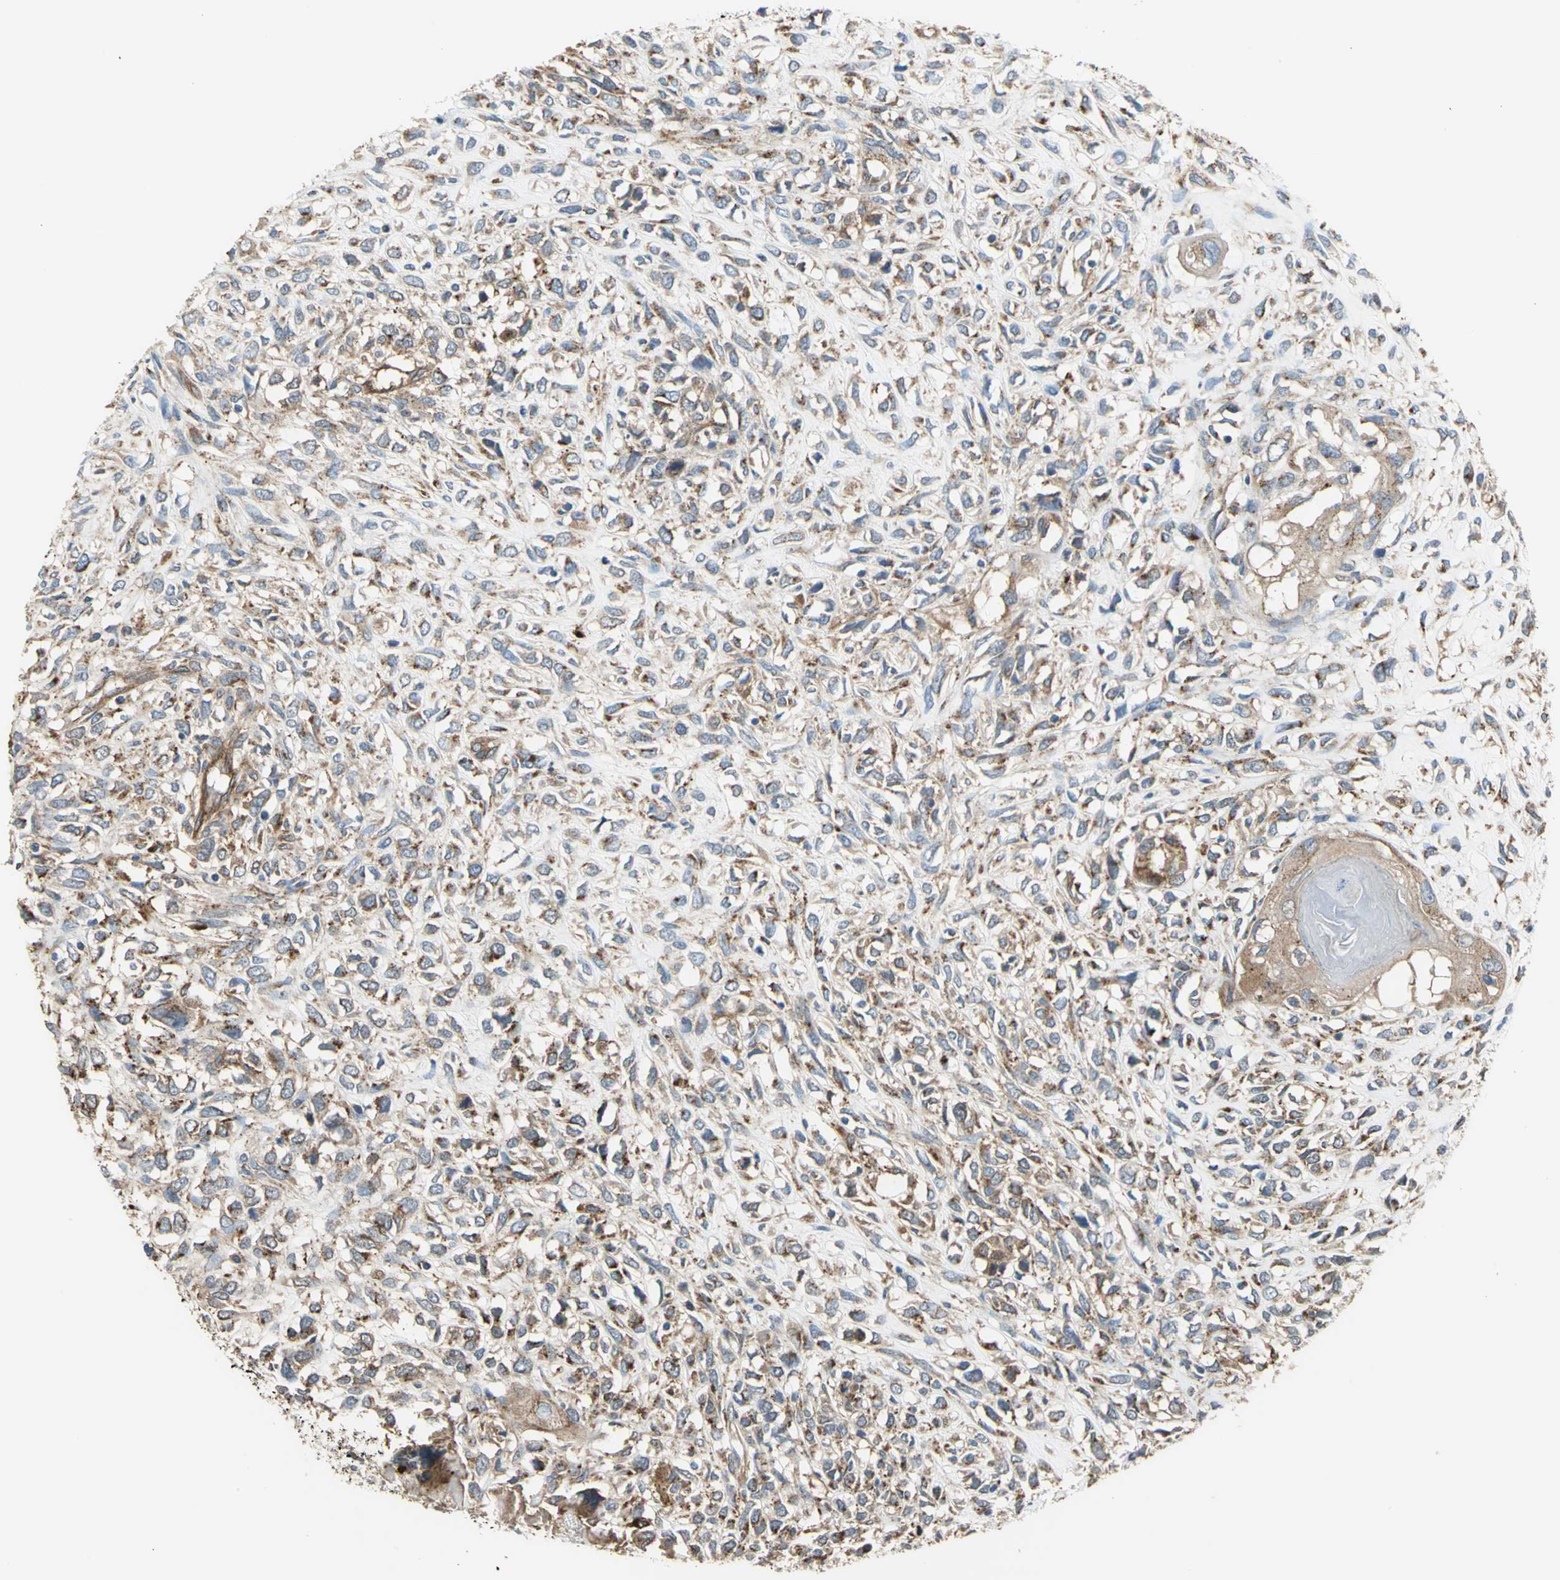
{"staining": {"intensity": "moderate", "quantity": ">75%", "location": "cytoplasmic/membranous"}, "tissue": "head and neck cancer", "cell_type": "Tumor cells", "image_type": "cancer", "snomed": [{"axis": "morphology", "description": "Necrosis, NOS"}, {"axis": "morphology", "description": "Neoplasm, malignant, NOS"}, {"axis": "topography", "description": "Salivary gland"}, {"axis": "topography", "description": "Head-Neck"}], "caption": "The image displays a brown stain indicating the presence of a protein in the cytoplasmic/membranous of tumor cells in head and neck malignant neoplasm.", "gene": "DIAPH2", "patient": {"sex": "male", "age": 43}}